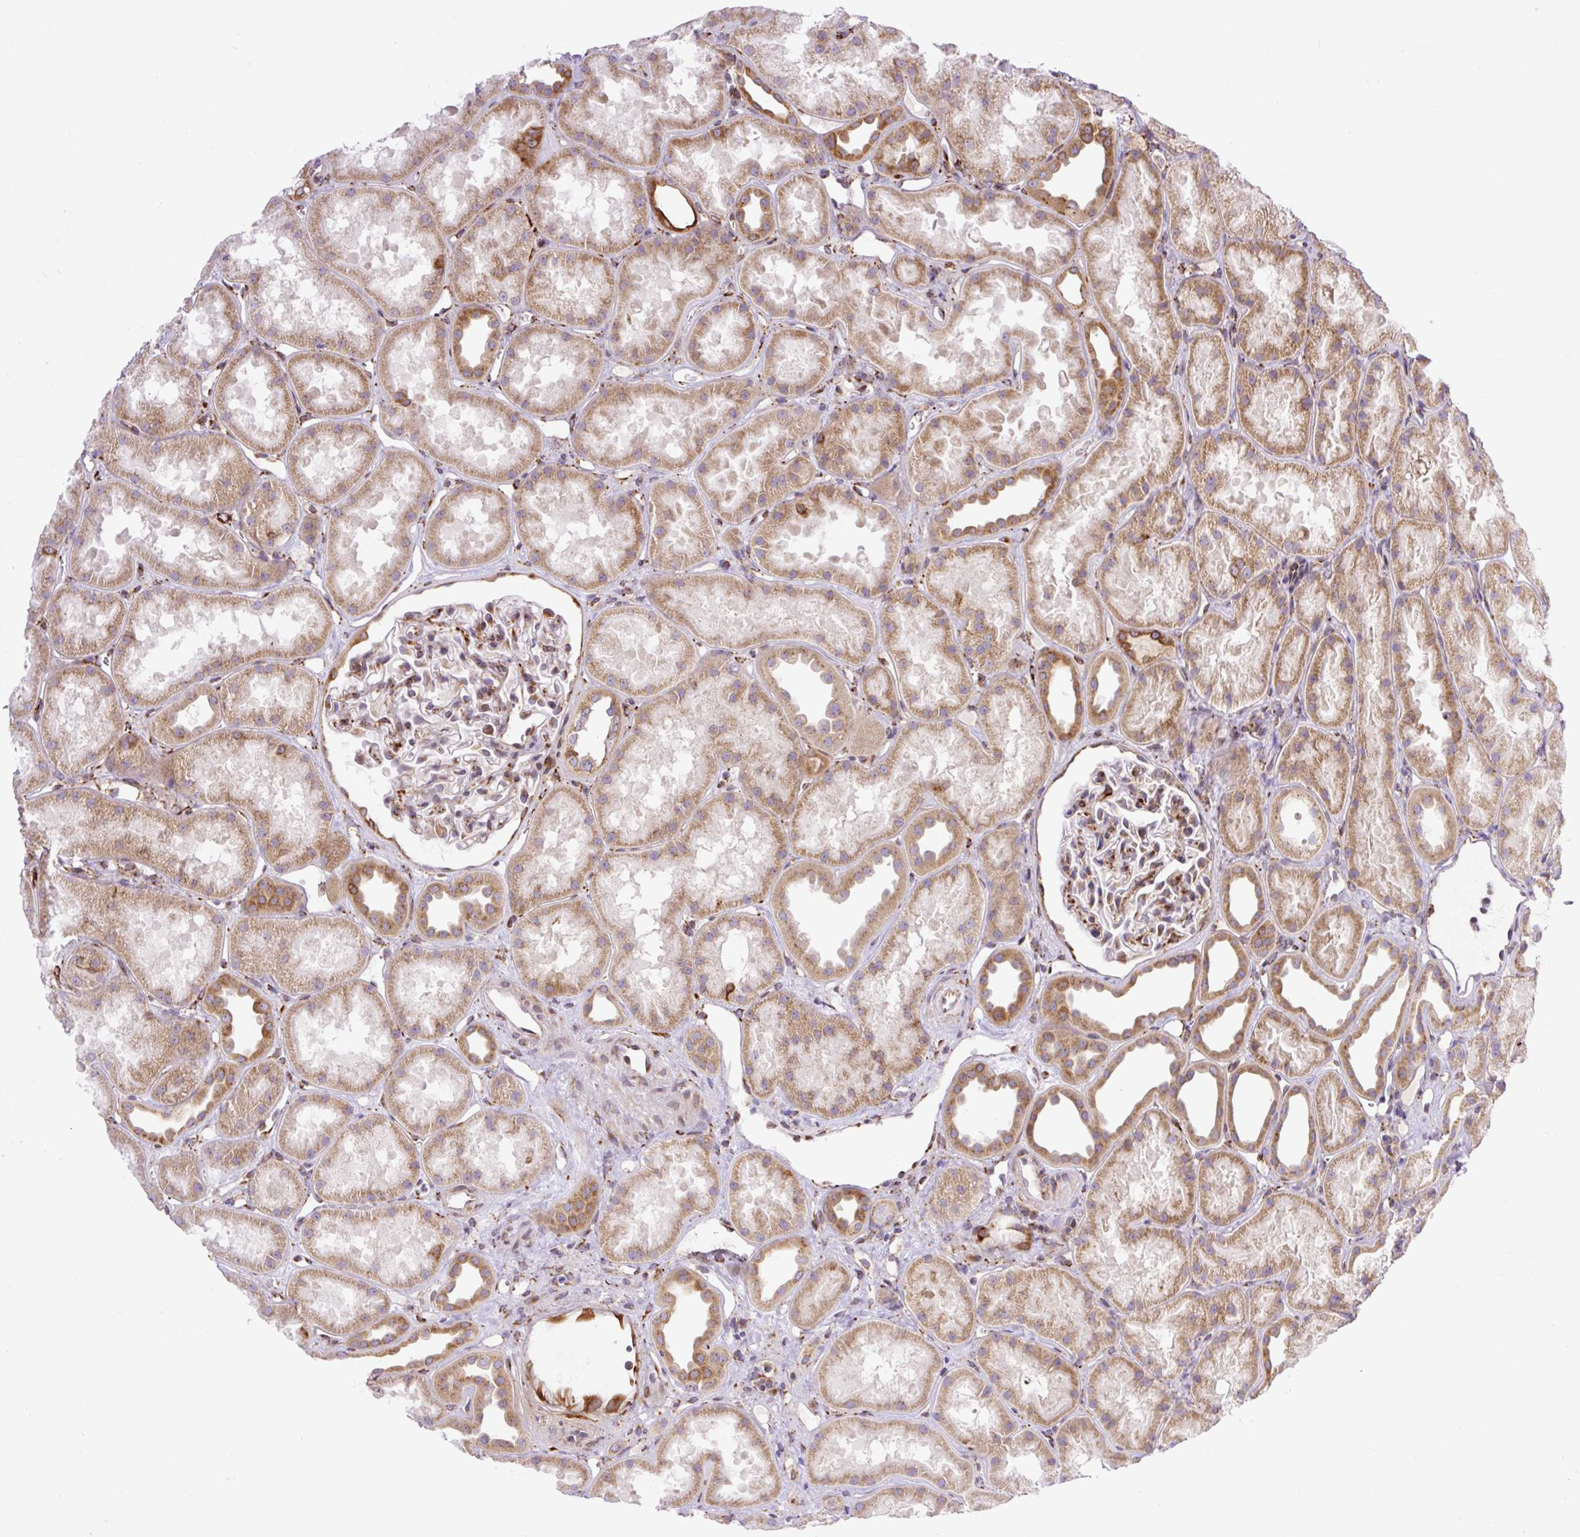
{"staining": {"intensity": "moderate", "quantity": "25%-75%", "location": "cytoplasmic/membranous"}, "tissue": "kidney", "cell_type": "Cells in glomeruli", "image_type": "normal", "snomed": [{"axis": "morphology", "description": "Normal tissue, NOS"}, {"axis": "topography", "description": "Kidney"}], "caption": "Immunohistochemistry (IHC) of benign human kidney displays medium levels of moderate cytoplasmic/membranous staining in about 25%-75% of cells in glomeruli.", "gene": "RAB30", "patient": {"sex": "male", "age": 61}}